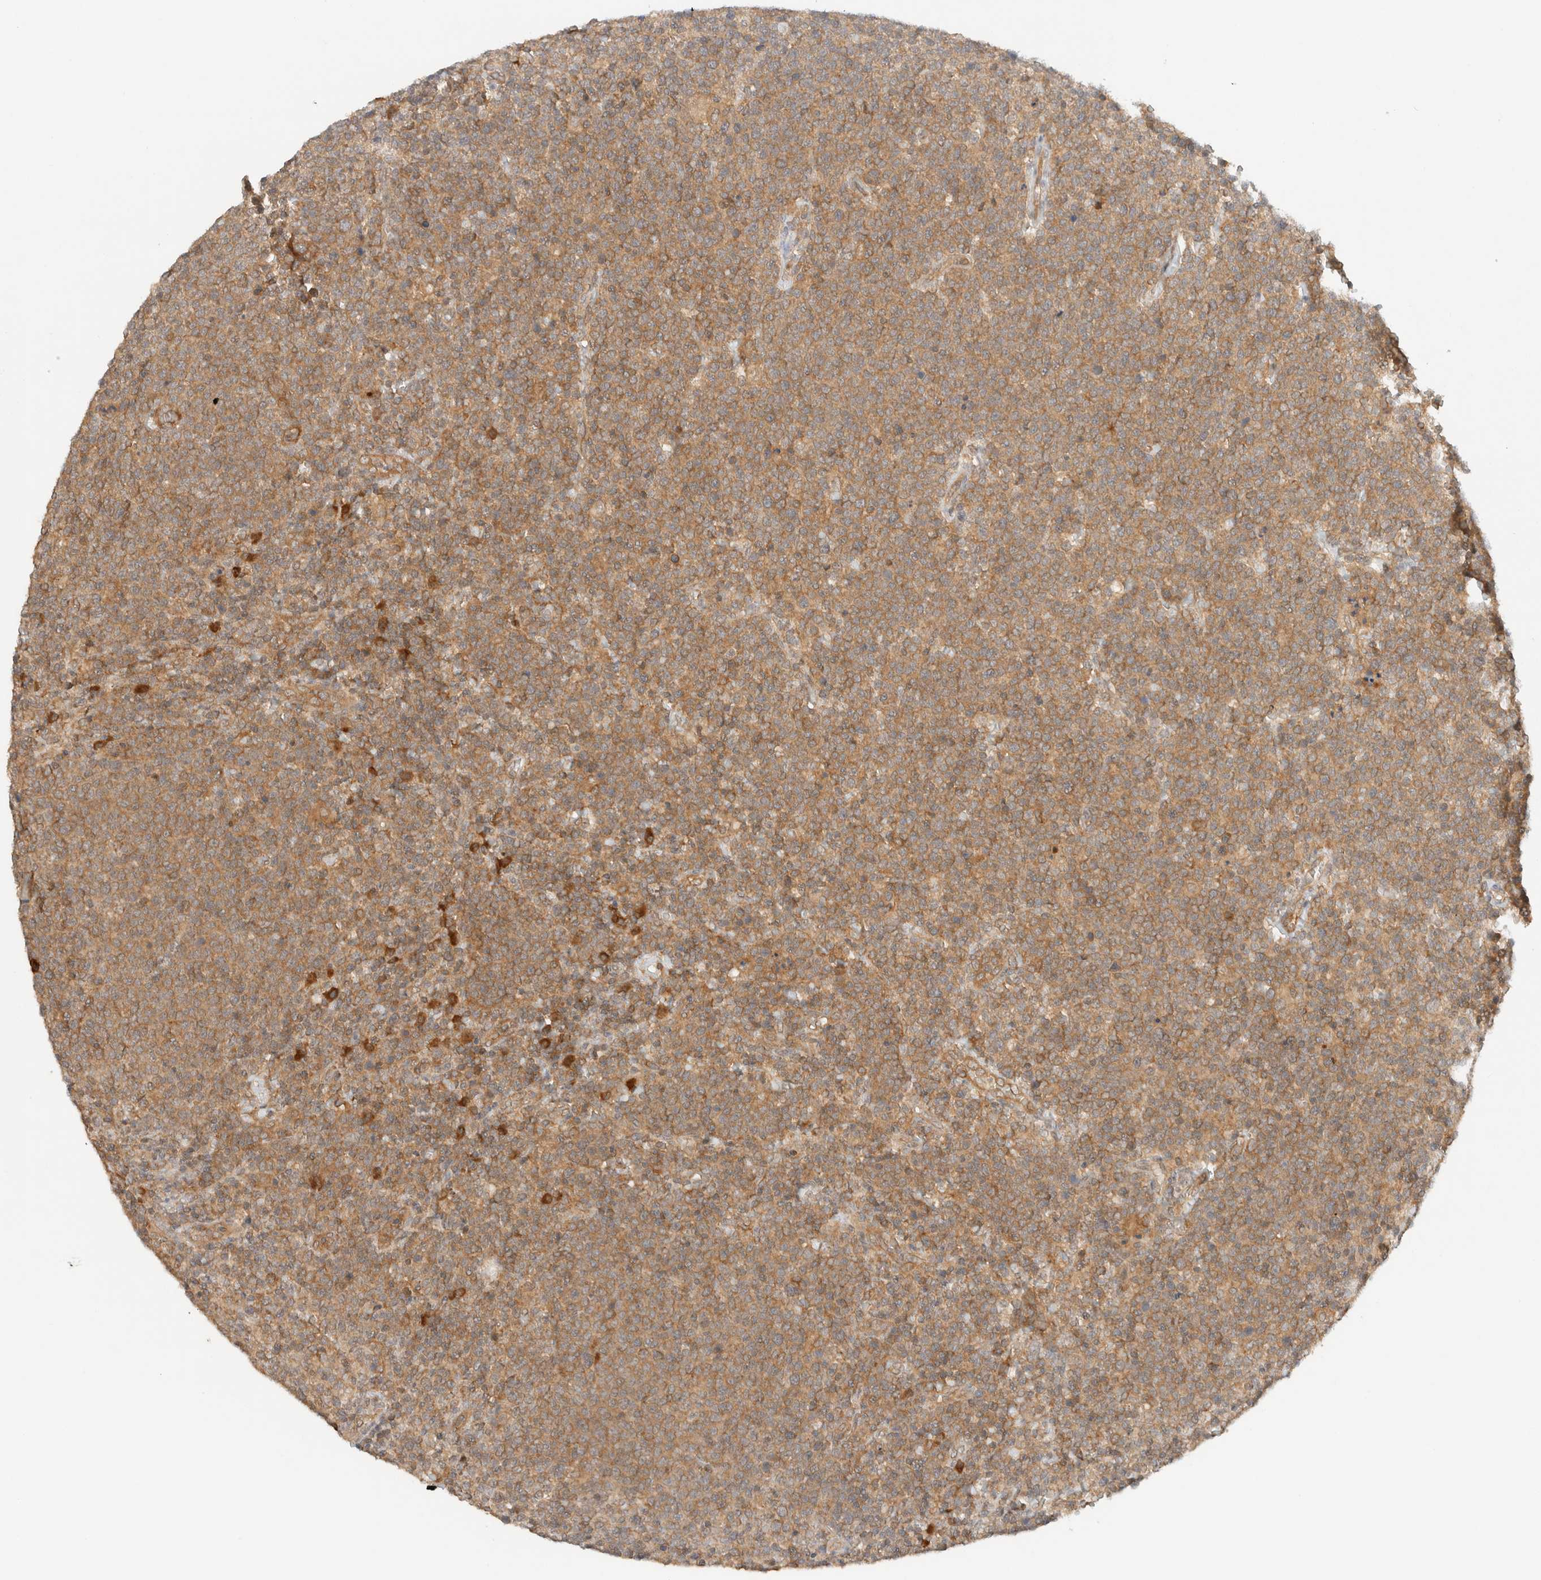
{"staining": {"intensity": "moderate", "quantity": ">75%", "location": "cytoplasmic/membranous"}, "tissue": "lymphoma", "cell_type": "Tumor cells", "image_type": "cancer", "snomed": [{"axis": "morphology", "description": "Malignant lymphoma, non-Hodgkin's type, High grade"}, {"axis": "topography", "description": "Lymph node"}], "caption": "Immunohistochemical staining of high-grade malignant lymphoma, non-Hodgkin's type exhibits medium levels of moderate cytoplasmic/membranous protein positivity in approximately >75% of tumor cells. (DAB IHC with brightfield microscopy, high magnification).", "gene": "ARFGEF2", "patient": {"sex": "male", "age": 61}}